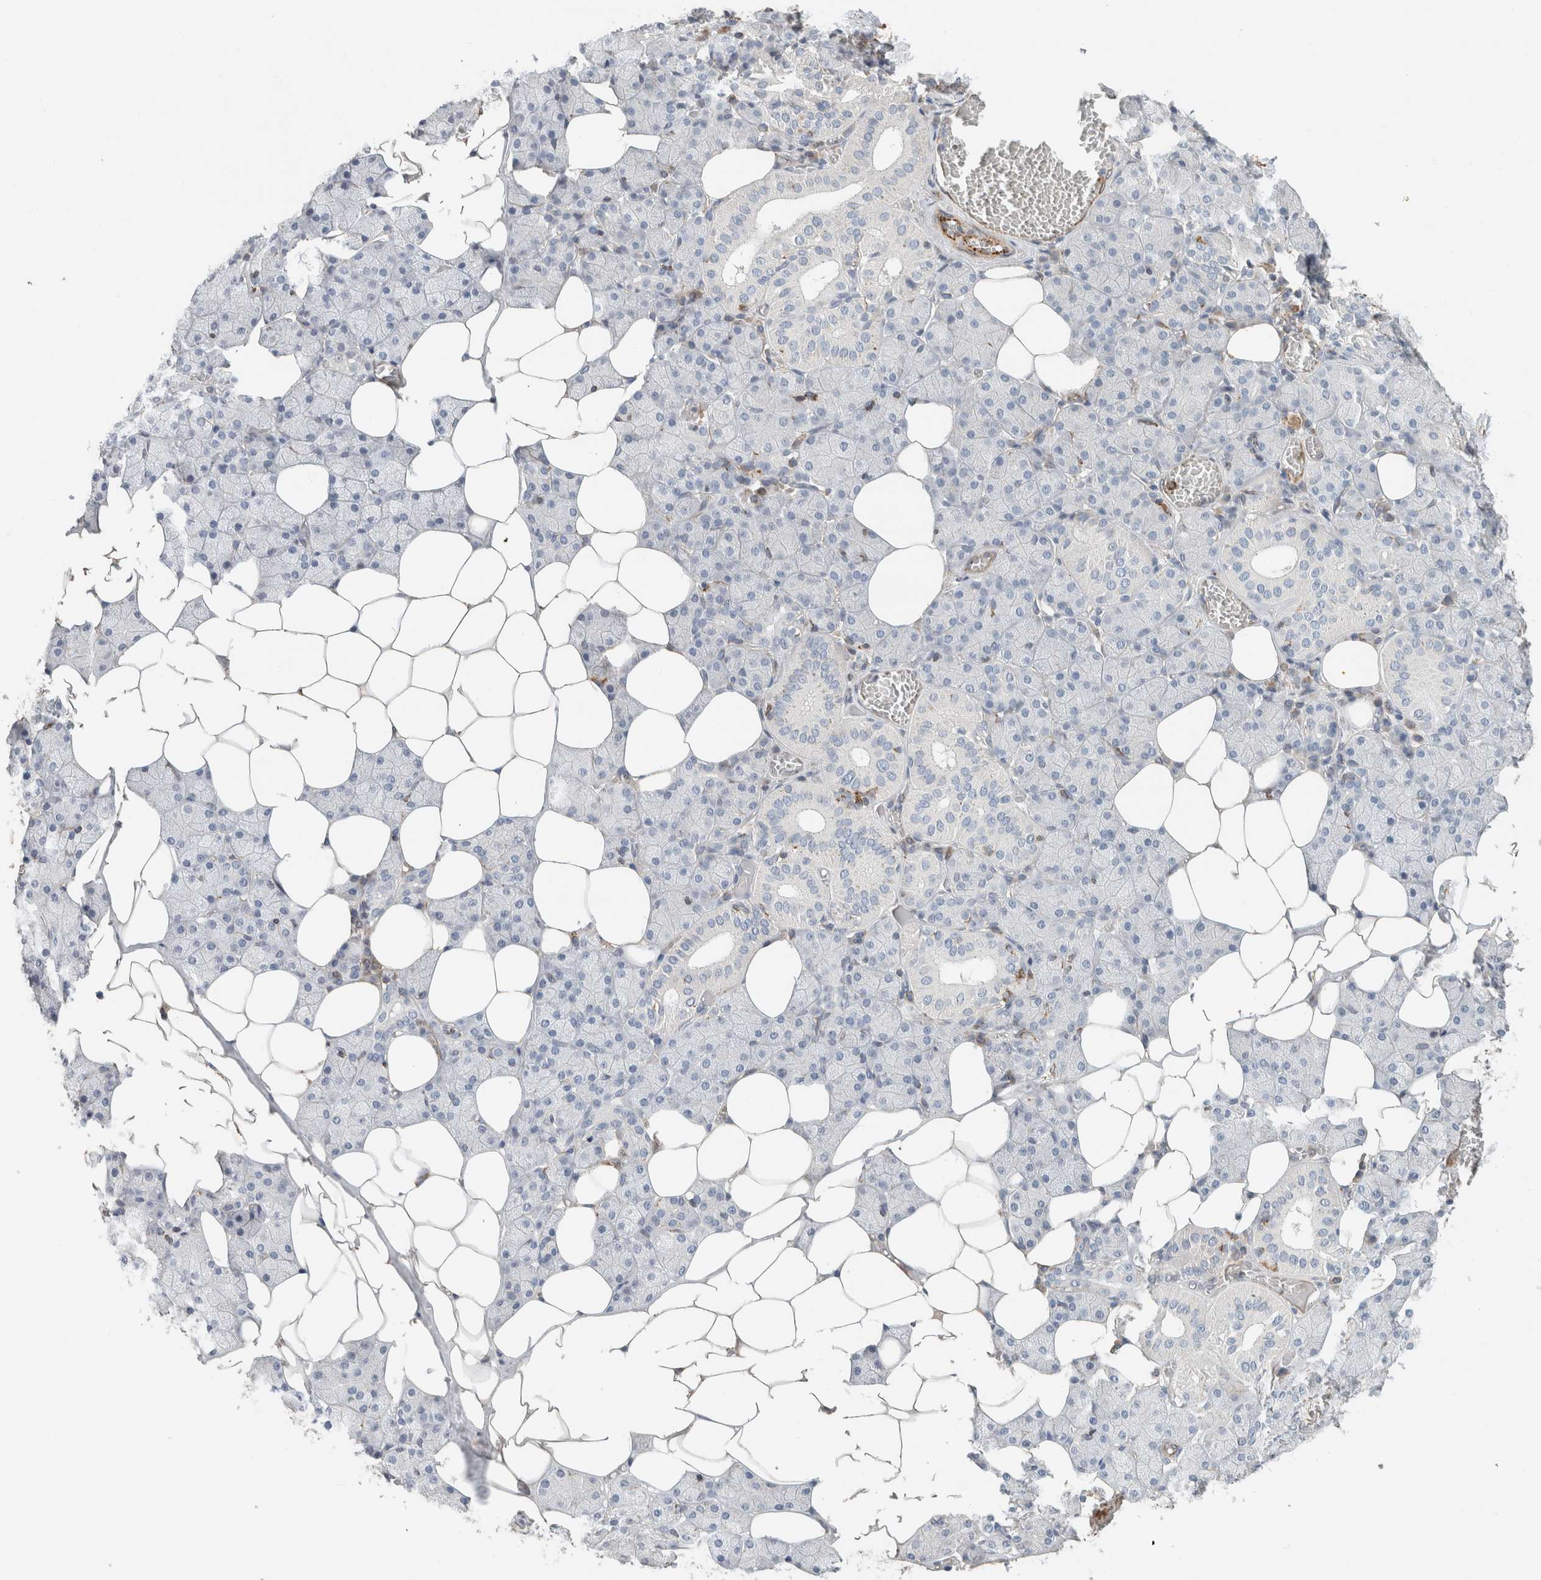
{"staining": {"intensity": "negative", "quantity": "none", "location": "none"}, "tissue": "salivary gland", "cell_type": "Glandular cells", "image_type": "normal", "snomed": [{"axis": "morphology", "description": "Normal tissue, NOS"}, {"axis": "topography", "description": "Salivary gland"}], "caption": "IHC of unremarkable human salivary gland demonstrates no staining in glandular cells.", "gene": "LY86", "patient": {"sex": "female", "age": 33}}